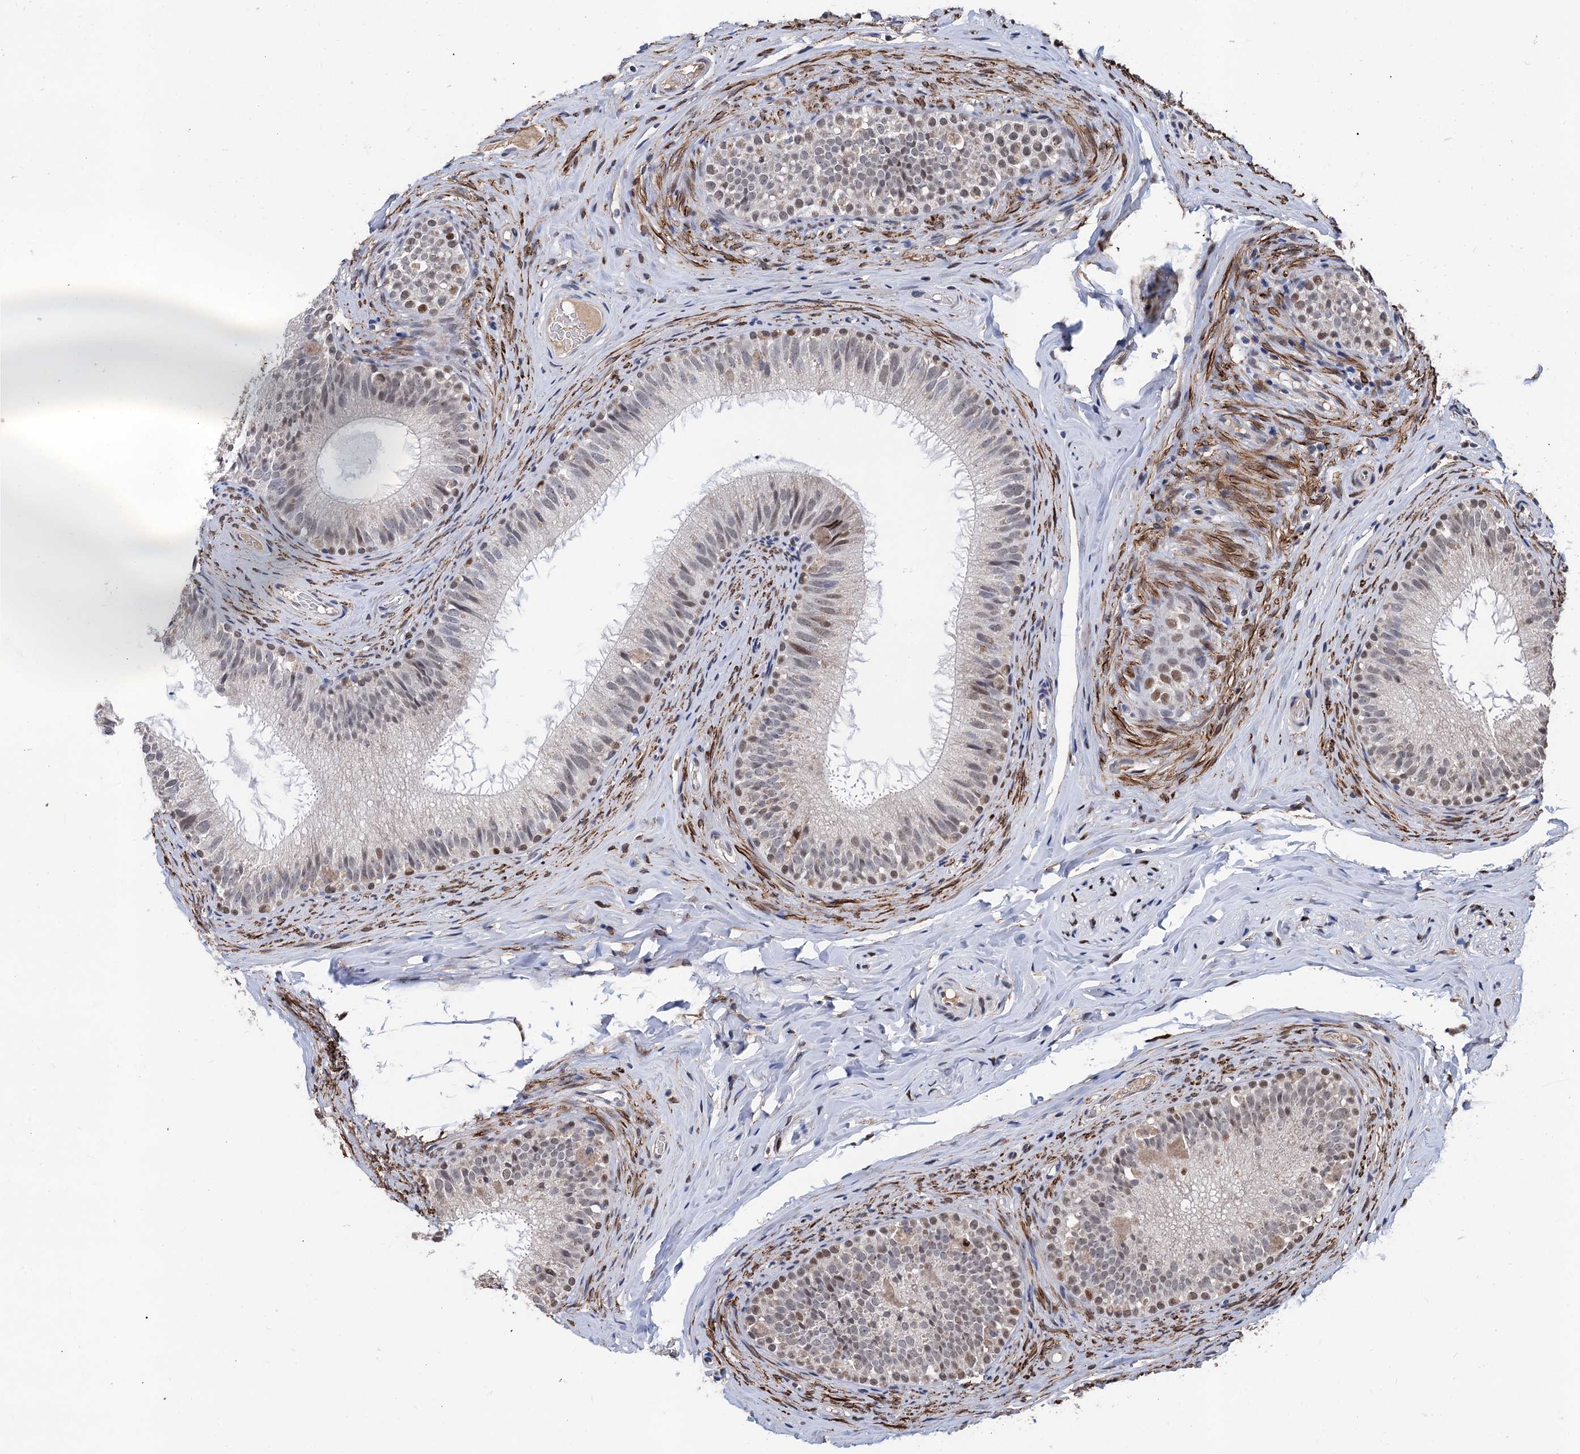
{"staining": {"intensity": "weak", "quantity": "<25%", "location": "cytoplasmic/membranous,nuclear"}, "tissue": "epididymis", "cell_type": "Glandular cells", "image_type": "normal", "snomed": [{"axis": "morphology", "description": "Normal tissue, NOS"}, {"axis": "topography", "description": "Epididymis"}], "caption": "Immunohistochemistry of unremarkable human epididymis demonstrates no expression in glandular cells.", "gene": "TSEN34", "patient": {"sex": "male", "age": 34}}